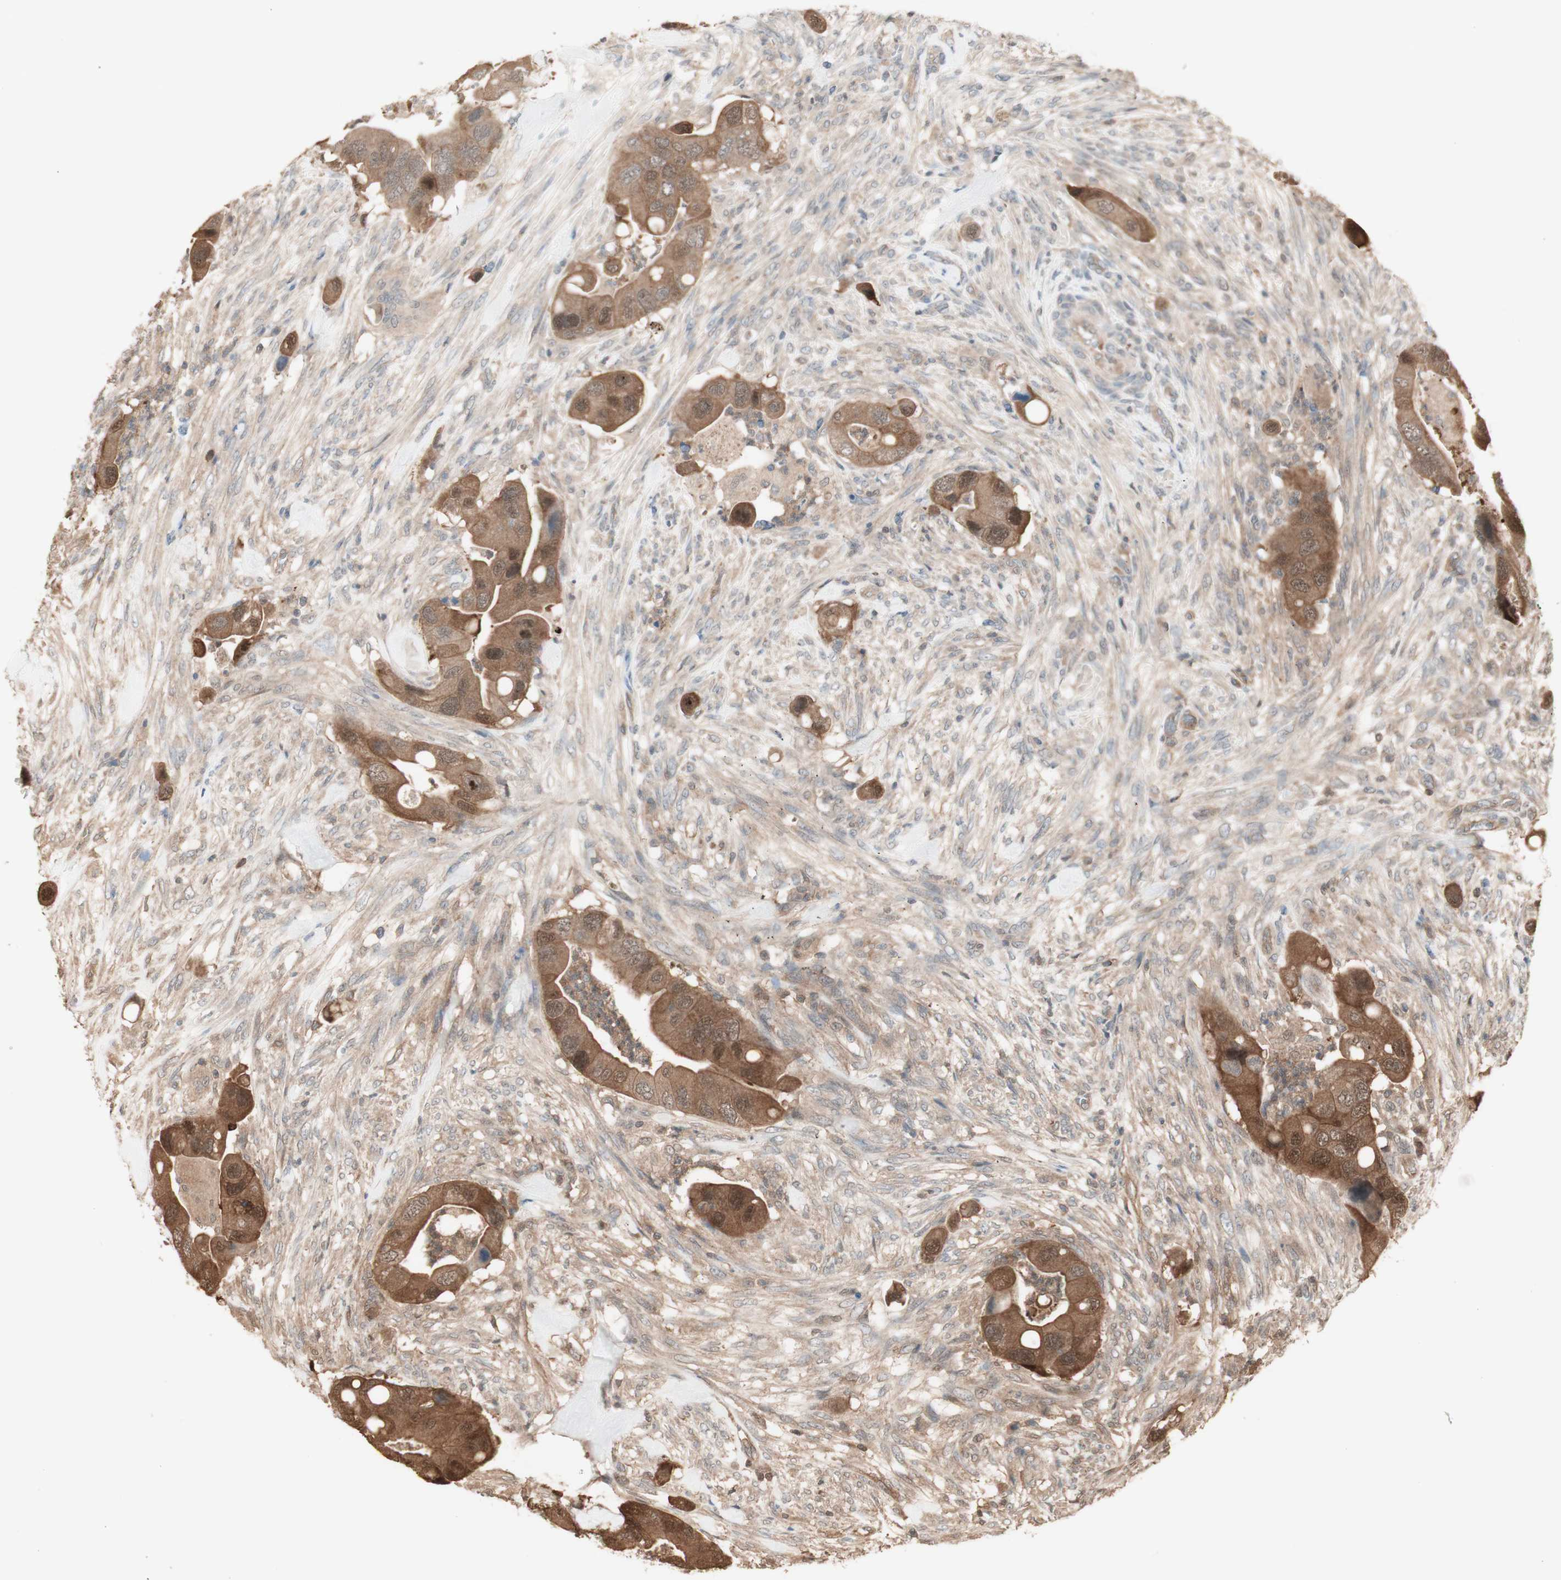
{"staining": {"intensity": "moderate", "quantity": ">75%", "location": "cytoplasmic/membranous,nuclear"}, "tissue": "colorectal cancer", "cell_type": "Tumor cells", "image_type": "cancer", "snomed": [{"axis": "morphology", "description": "Adenocarcinoma, NOS"}, {"axis": "topography", "description": "Rectum"}], "caption": "Protein staining of colorectal cancer tissue shows moderate cytoplasmic/membranous and nuclear positivity in approximately >75% of tumor cells. (brown staining indicates protein expression, while blue staining denotes nuclei).", "gene": "YWHAB", "patient": {"sex": "female", "age": 57}}